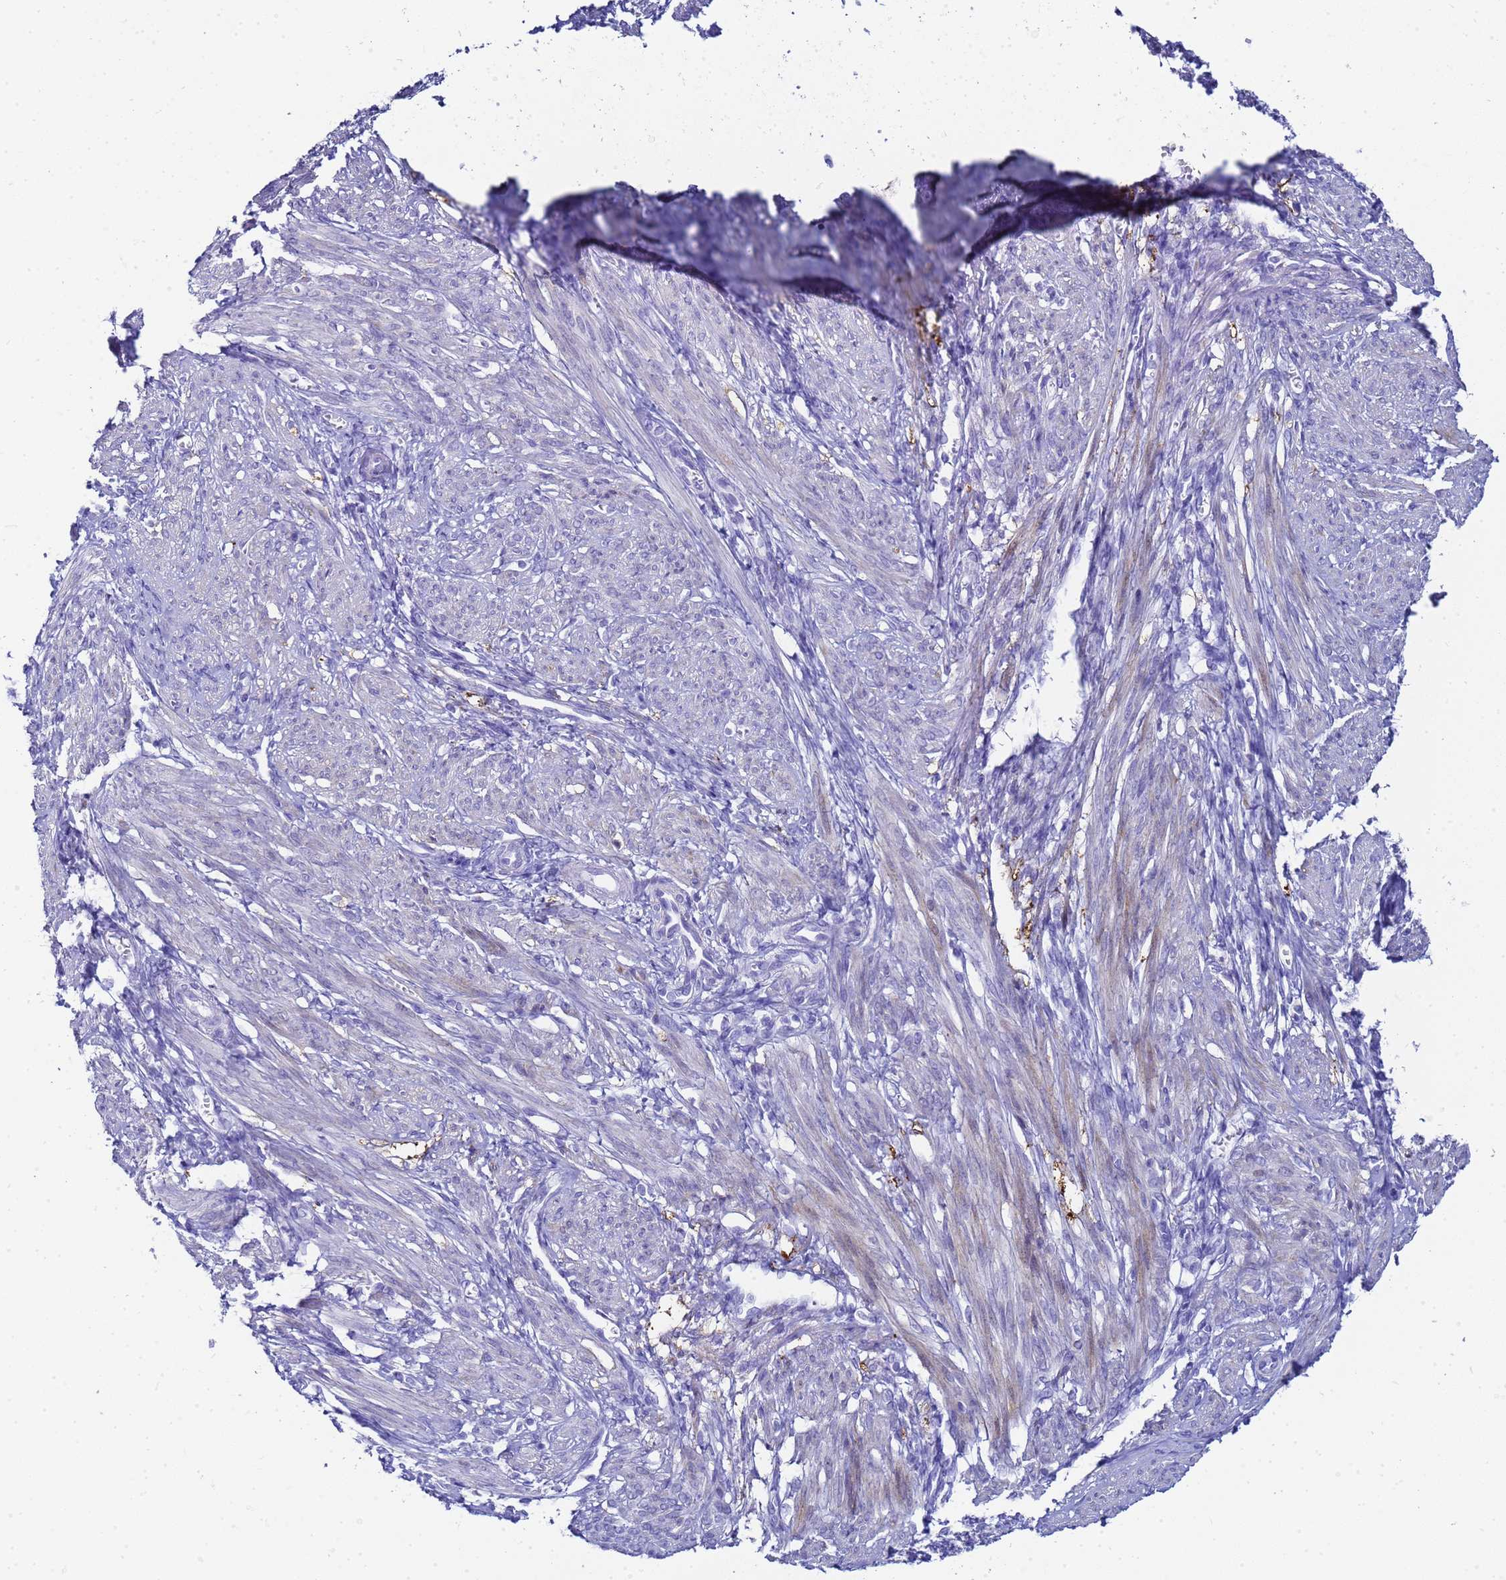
{"staining": {"intensity": "moderate", "quantity": "<25%", "location": "cytoplasmic/membranous"}, "tissue": "smooth muscle", "cell_type": "Smooth muscle cells", "image_type": "normal", "snomed": [{"axis": "morphology", "description": "Normal tissue, NOS"}, {"axis": "topography", "description": "Smooth muscle"}], "caption": "DAB immunohistochemical staining of benign human smooth muscle demonstrates moderate cytoplasmic/membranous protein expression in approximately <25% of smooth muscle cells. The staining was performed using DAB (3,3'-diaminobenzidine), with brown indicating positive protein expression. Nuclei are stained blue with hematoxylin.", "gene": "CKB", "patient": {"sex": "female", "age": 39}}